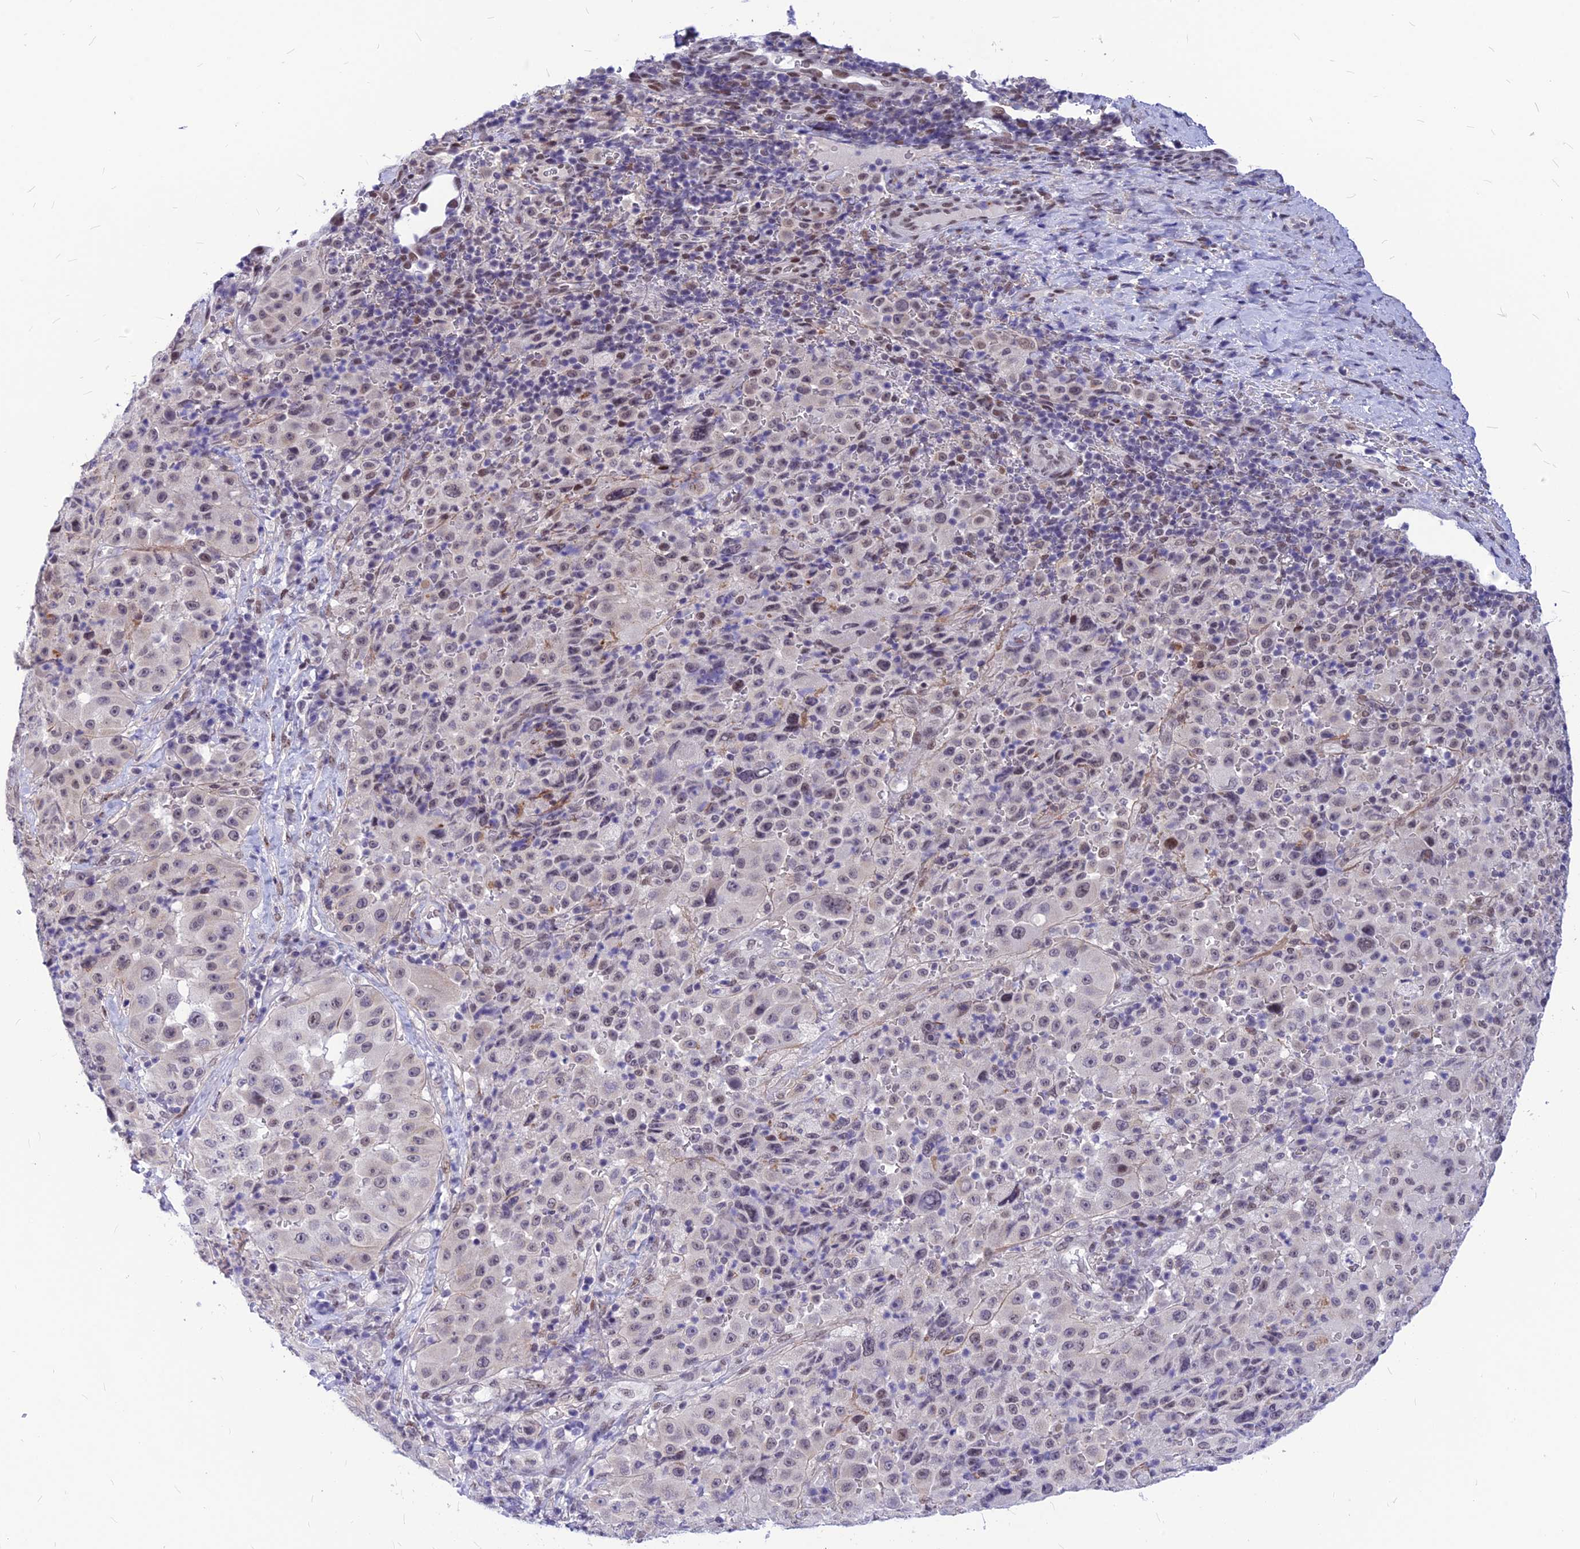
{"staining": {"intensity": "weak", "quantity": "<25%", "location": "nuclear"}, "tissue": "melanoma", "cell_type": "Tumor cells", "image_type": "cancer", "snomed": [{"axis": "morphology", "description": "Malignant melanoma, Metastatic site"}, {"axis": "topography", "description": "Lymph node"}], "caption": "Tumor cells show no significant expression in melanoma.", "gene": "KCTD13", "patient": {"sex": "male", "age": 62}}